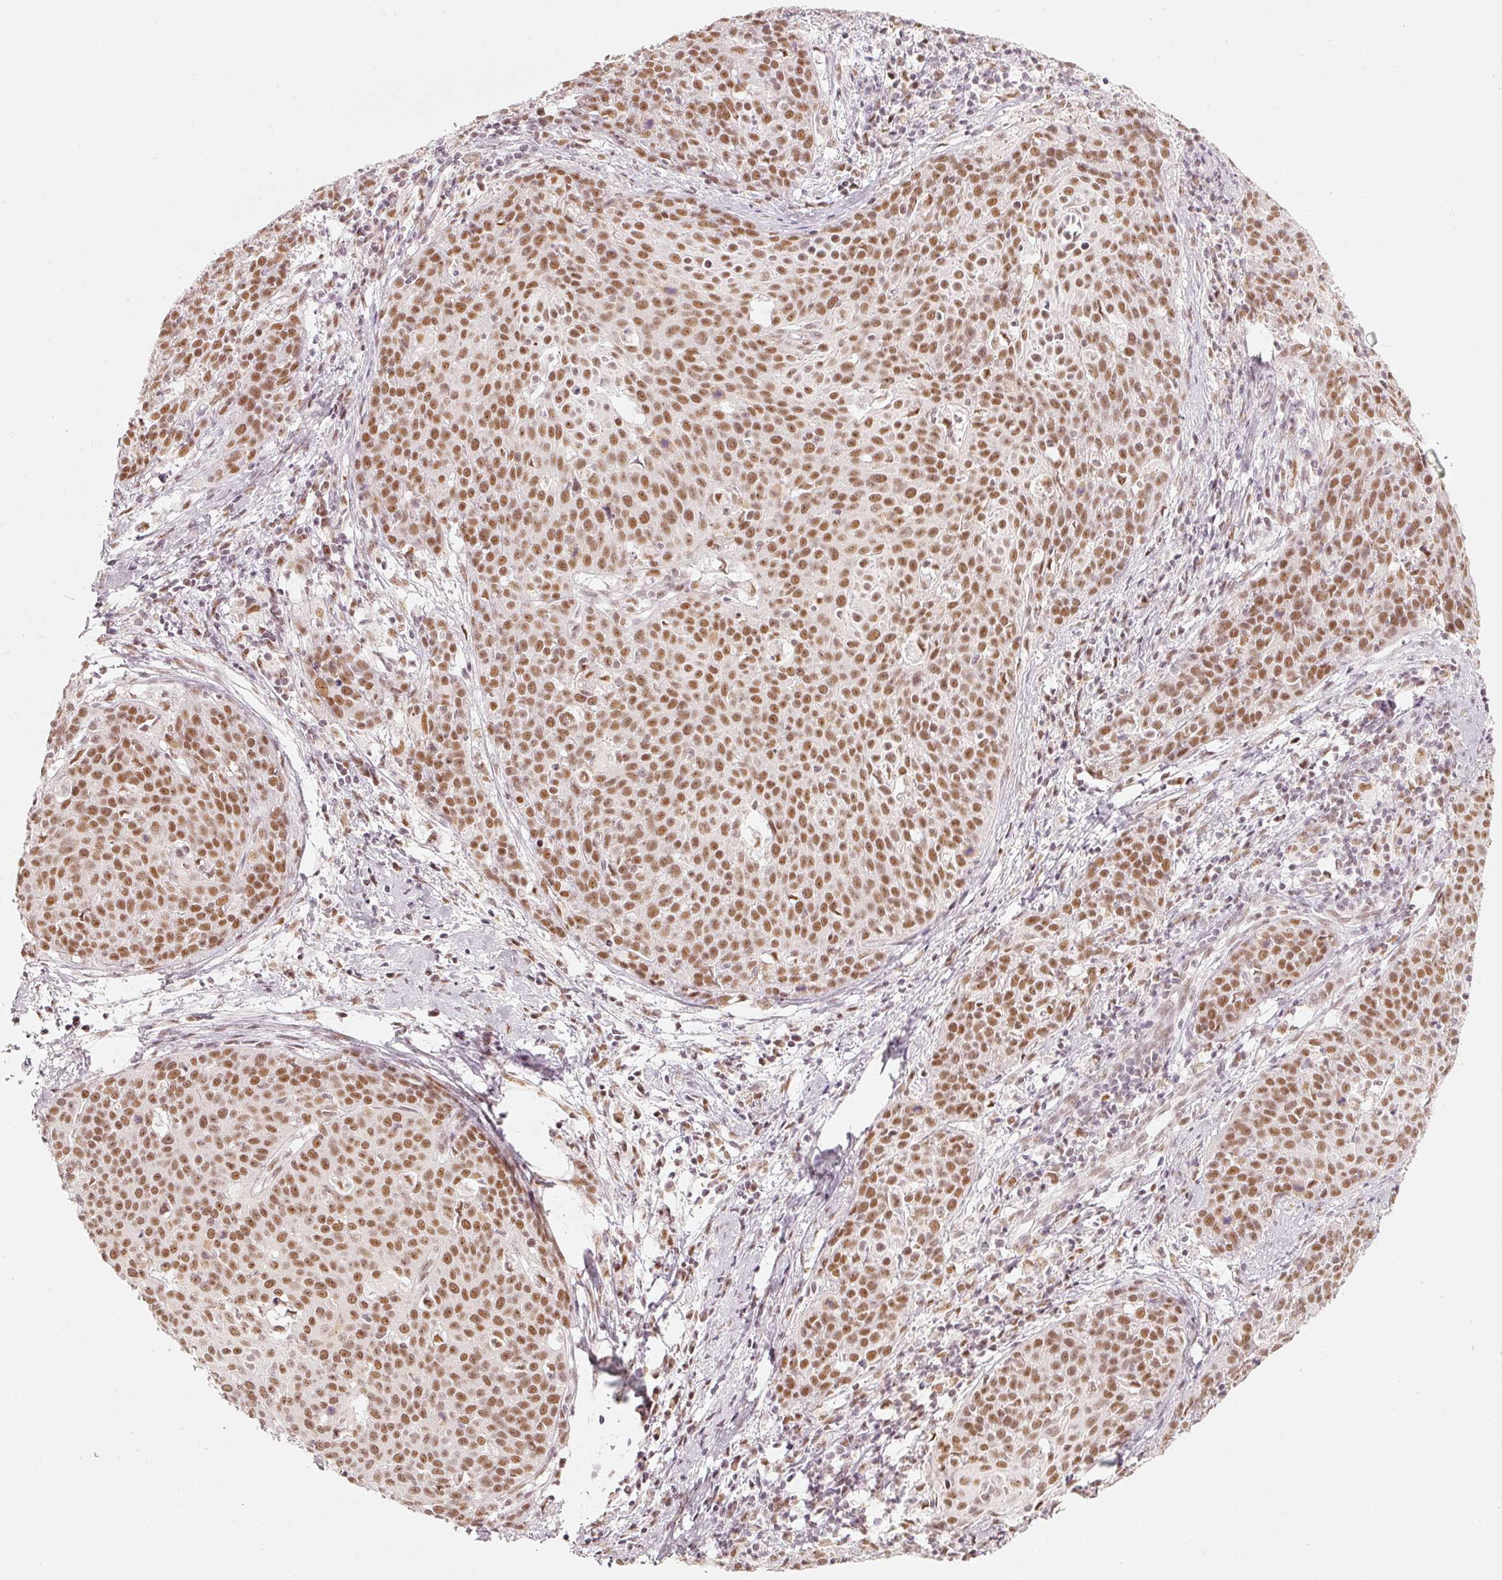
{"staining": {"intensity": "moderate", "quantity": ">75%", "location": "nuclear"}, "tissue": "cervical cancer", "cell_type": "Tumor cells", "image_type": "cancer", "snomed": [{"axis": "morphology", "description": "Squamous cell carcinoma, NOS"}, {"axis": "topography", "description": "Cervix"}], "caption": "A high-resolution micrograph shows IHC staining of squamous cell carcinoma (cervical), which reveals moderate nuclear staining in approximately >75% of tumor cells.", "gene": "PPP1R10", "patient": {"sex": "female", "age": 38}}